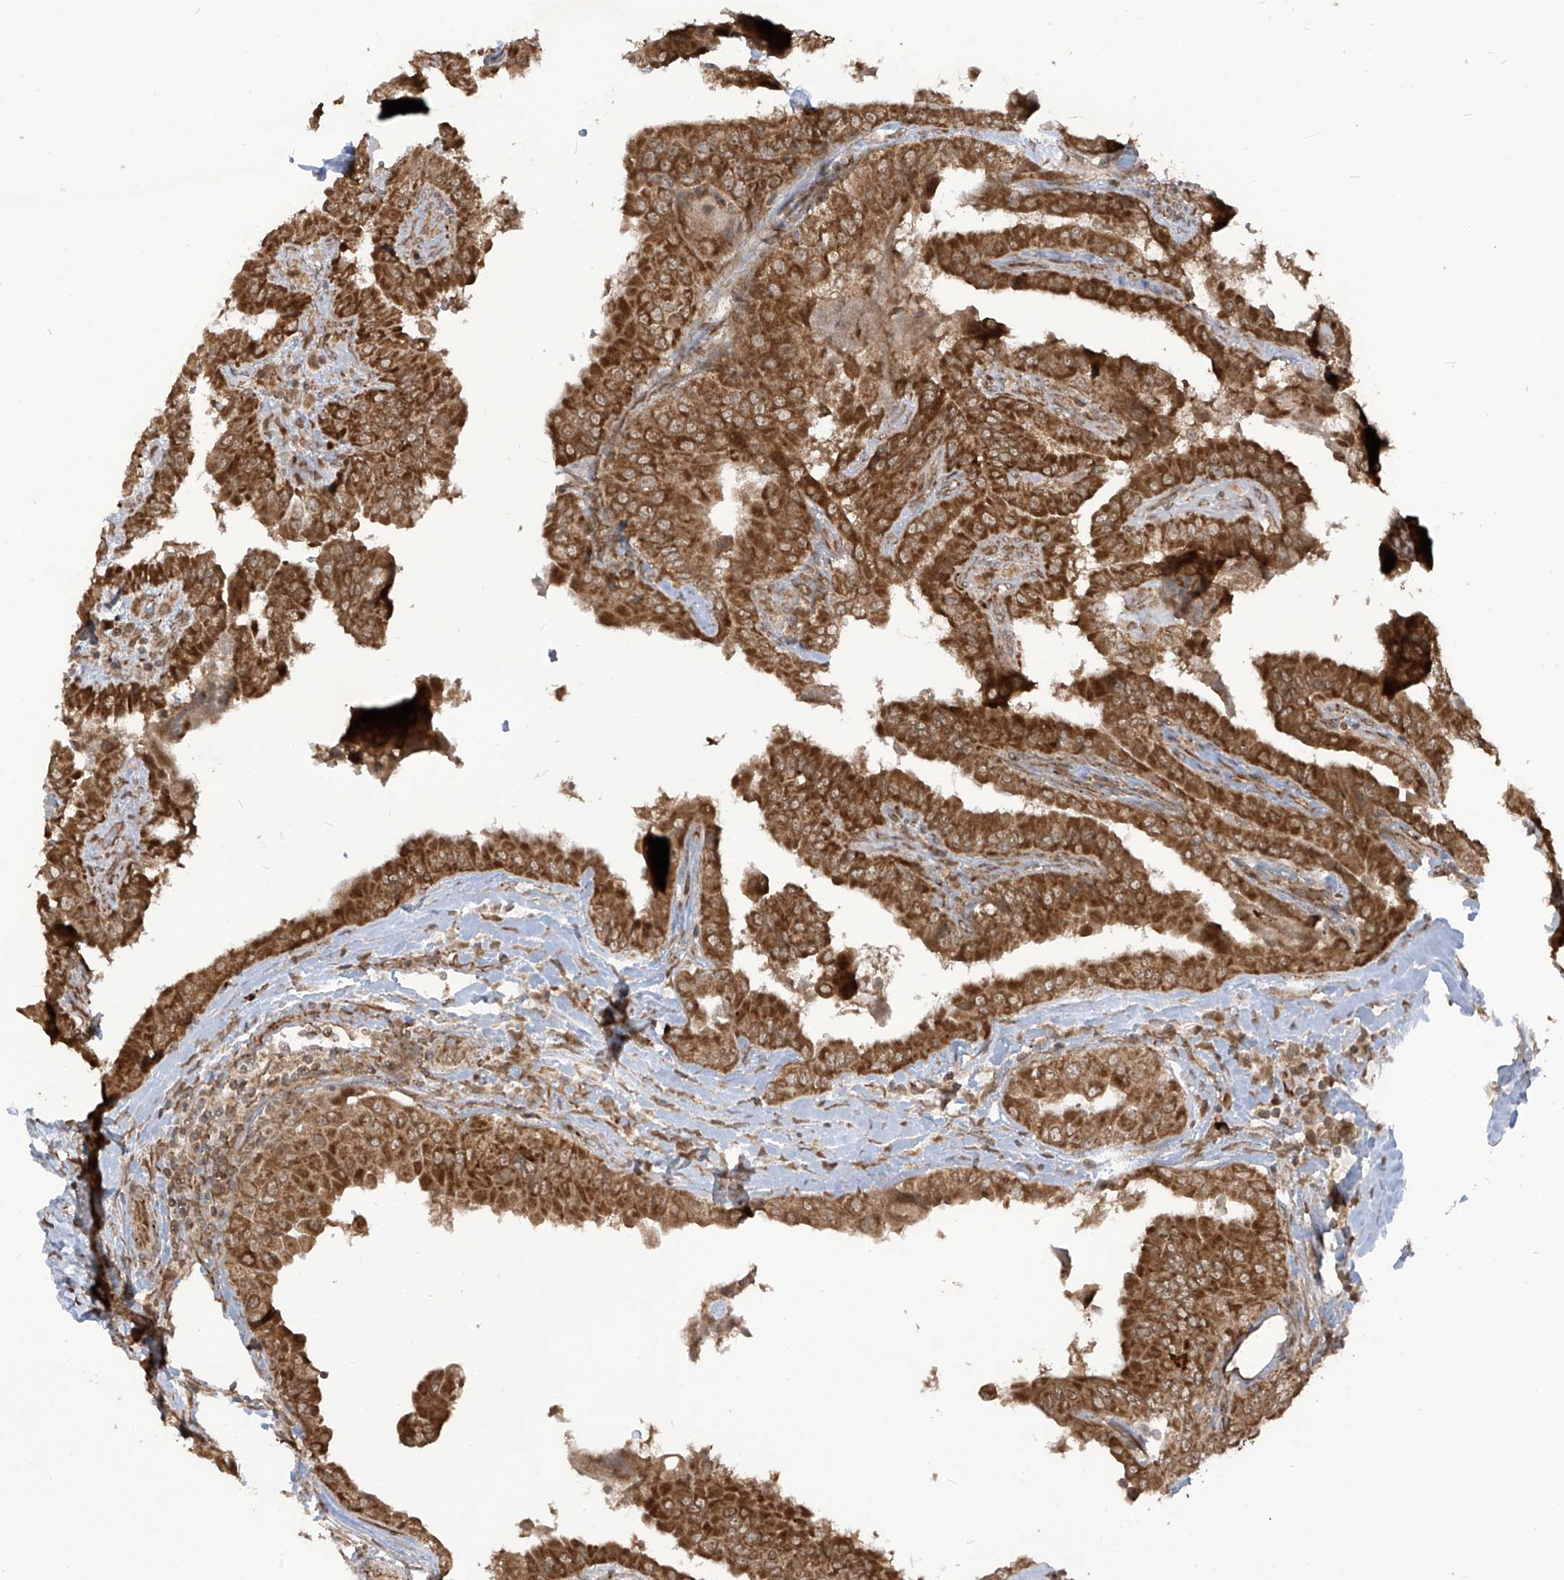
{"staining": {"intensity": "moderate", "quantity": ">75%", "location": "cytoplasmic/membranous"}, "tissue": "thyroid cancer", "cell_type": "Tumor cells", "image_type": "cancer", "snomed": [{"axis": "morphology", "description": "Papillary adenocarcinoma, NOS"}, {"axis": "topography", "description": "Thyroid gland"}], "caption": "A micrograph of human thyroid cancer (papillary adenocarcinoma) stained for a protein displays moderate cytoplasmic/membranous brown staining in tumor cells.", "gene": "TRIM67", "patient": {"sex": "male", "age": 33}}